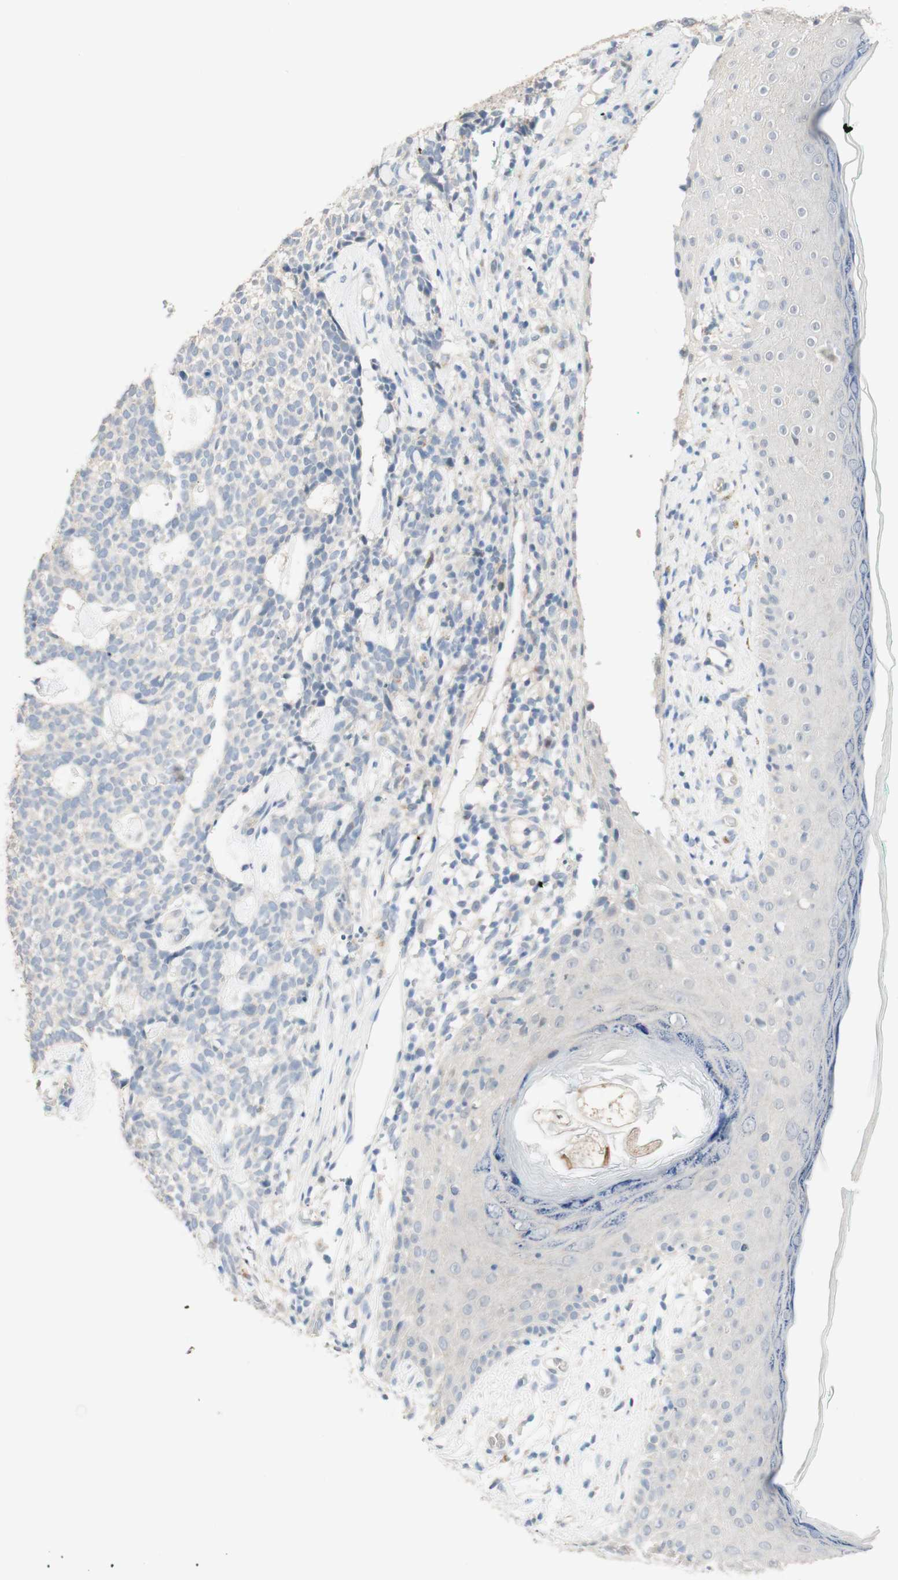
{"staining": {"intensity": "negative", "quantity": "none", "location": "none"}, "tissue": "skin cancer", "cell_type": "Tumor cells", "image_type": "cancer", "snomed": [{"axis": "morphology", "description": "Basal cell carcinoma"}, {"axis": "topography", "description": "Skin"}], "caption": "Human skin cancer stained for a protein using IHC shows no positivity in tumor cells.", "gene": "MANEA", "patient": {"sex": "female", "age": 84}}